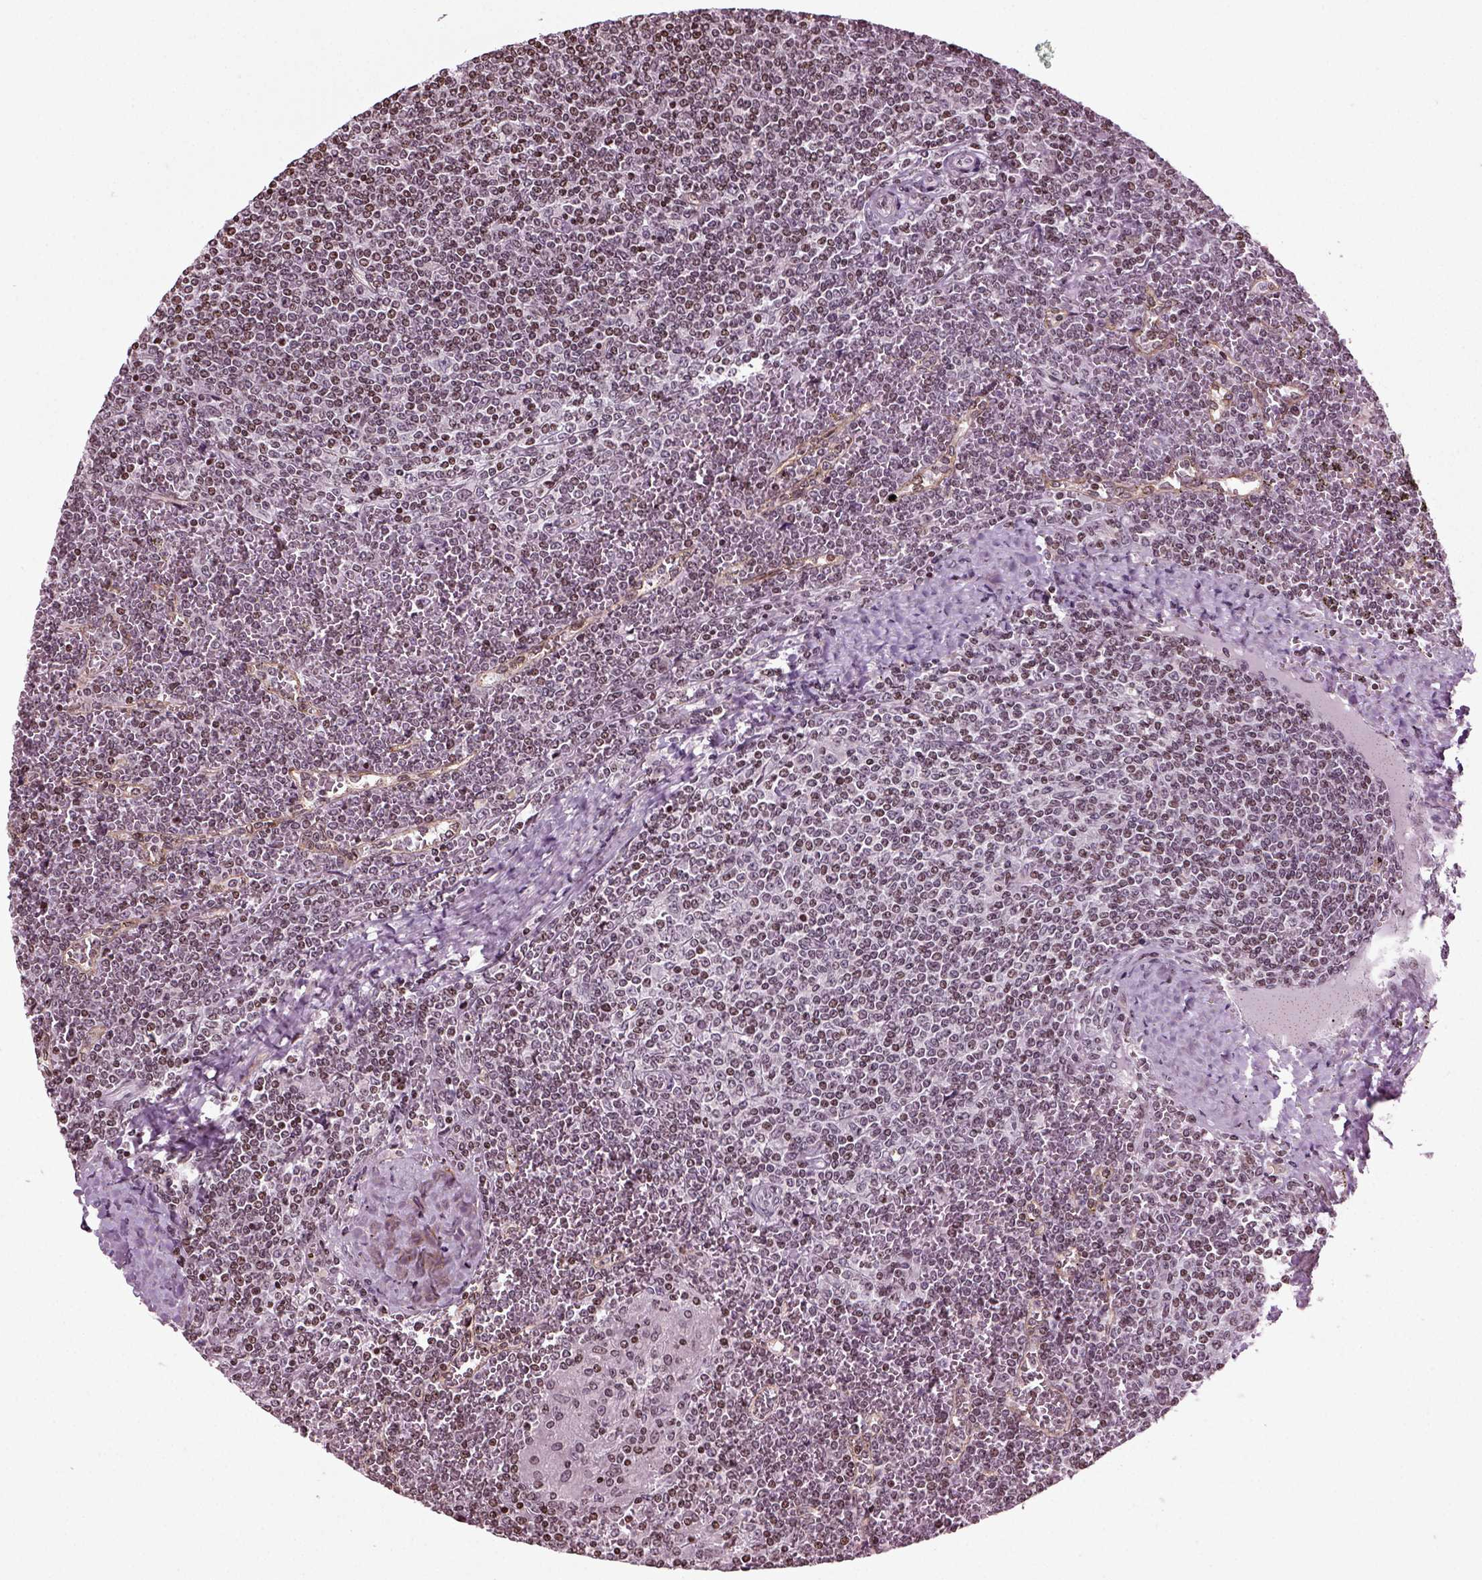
{"staining": {"intensity": "moderate", "quantity": "<25%", "location": "nuclear"}, "tissue": "lymphoma", "cell_type": "Tumor cells", "image_type": "cancer", "snomed": [{"axis": "morphology", "description": "Malignant lymphoma, non-Hodgkin's type, Low grade"}, {"axis": "topography", "description": "Spleen"}], "caption": "Tumor cells exhibit low levels of moderate nuclear expression in about <25% of cells in human malignant lymphoma, non-Hodgkin's type (low-grade). The protein of interest is stained brown, and the nuclei are stained in blue (DAB IHC with brightfield microscopy, high magnification).", "gene": "HEYL", "patient": {"sex": "female", "age": 19}}